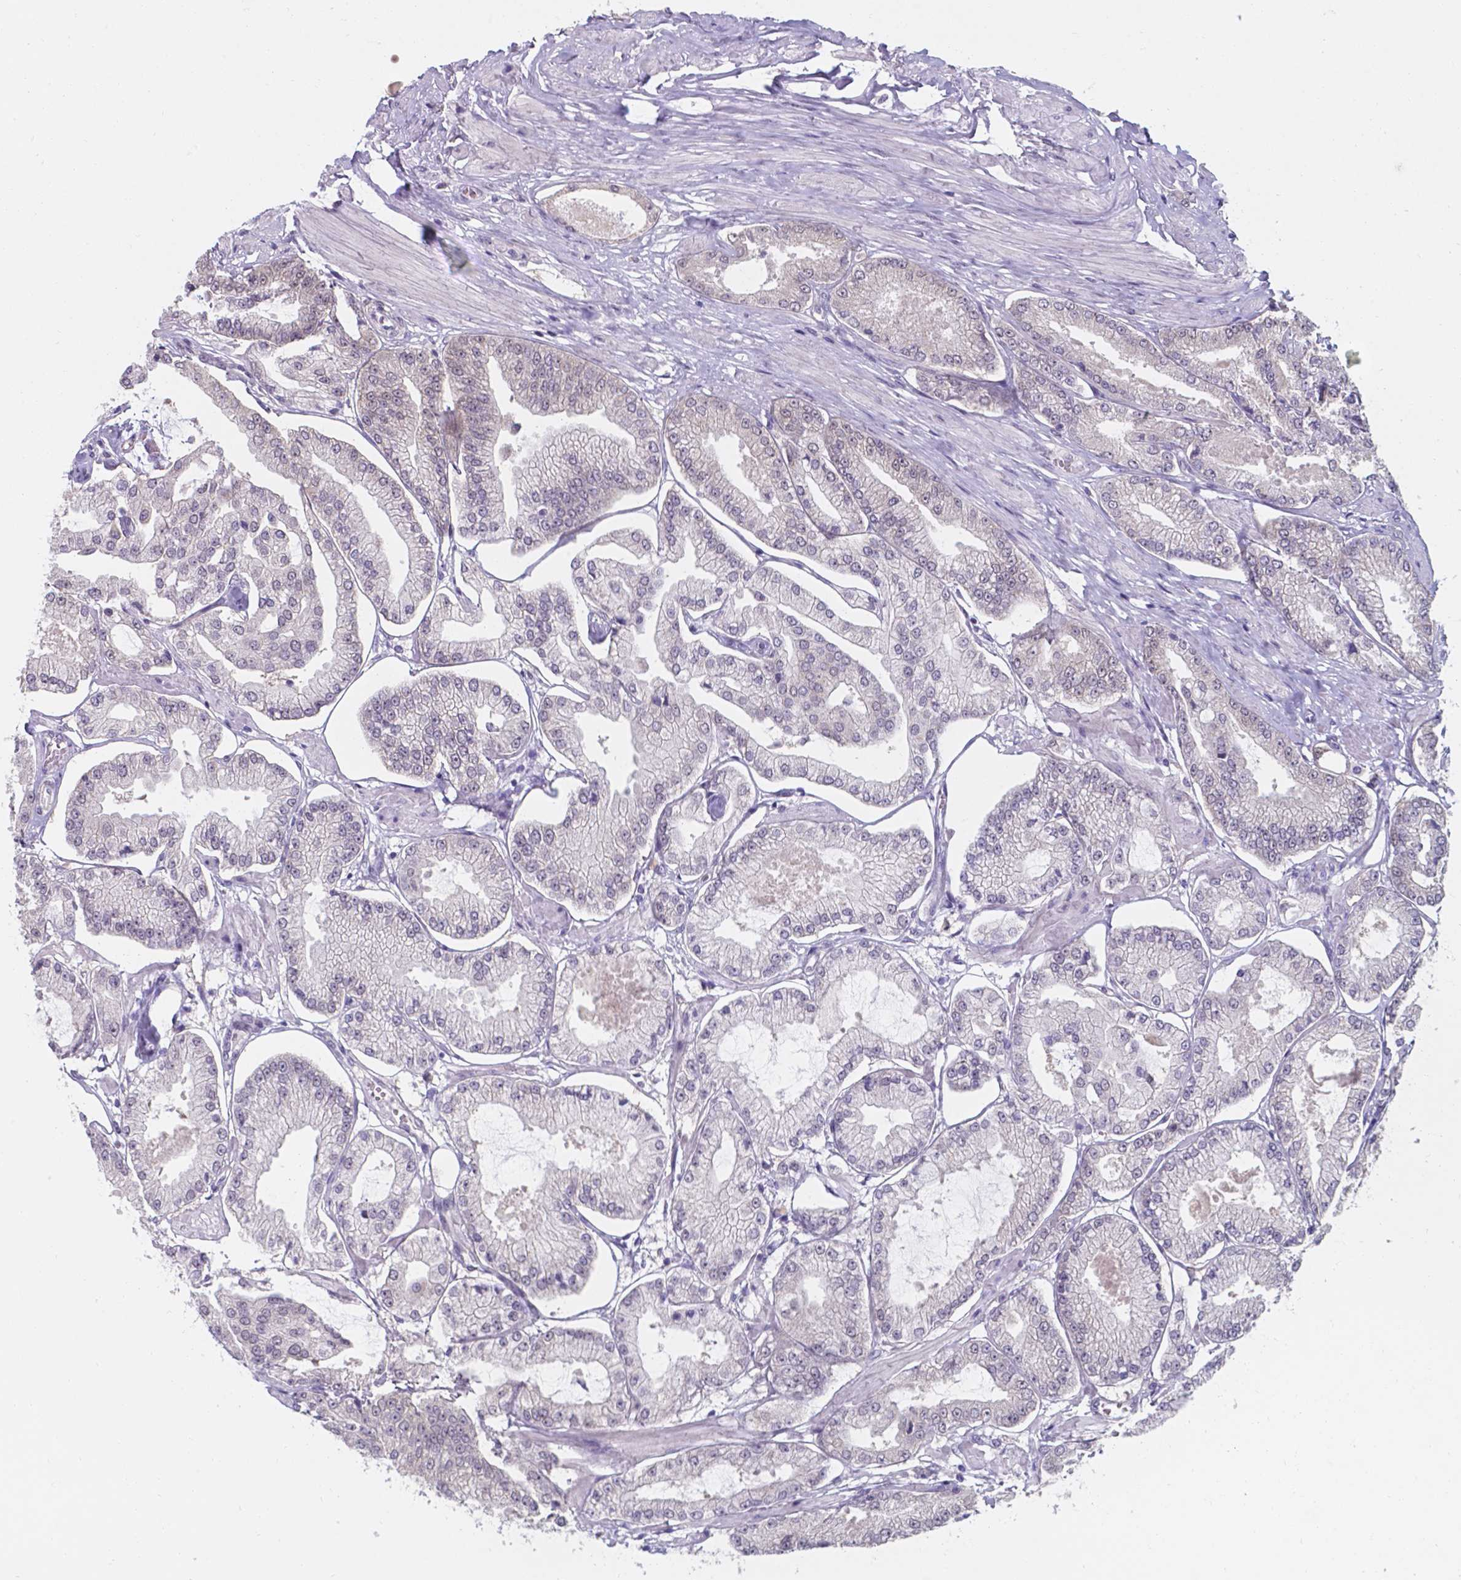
{"staining": {"intensity": "negative", "quantity": "none", "location": "none"}, "tissue": "prostate cancer", "cell_type": "Tumor cells", "image_type": "cancer", "snomed": [{"axis": "morphology", "description": "Adenocarcinoma, Low grade"}, {"axis": "topography", "description": "Prostate"}], "caption": "Immunohistochemical staining of human low-grade adenocarcinoma (prostate) demonstrates no significant positivity in tumor cells.", "gene": "UBE2E2", "patient": {"sex": "male", "age": 55}}